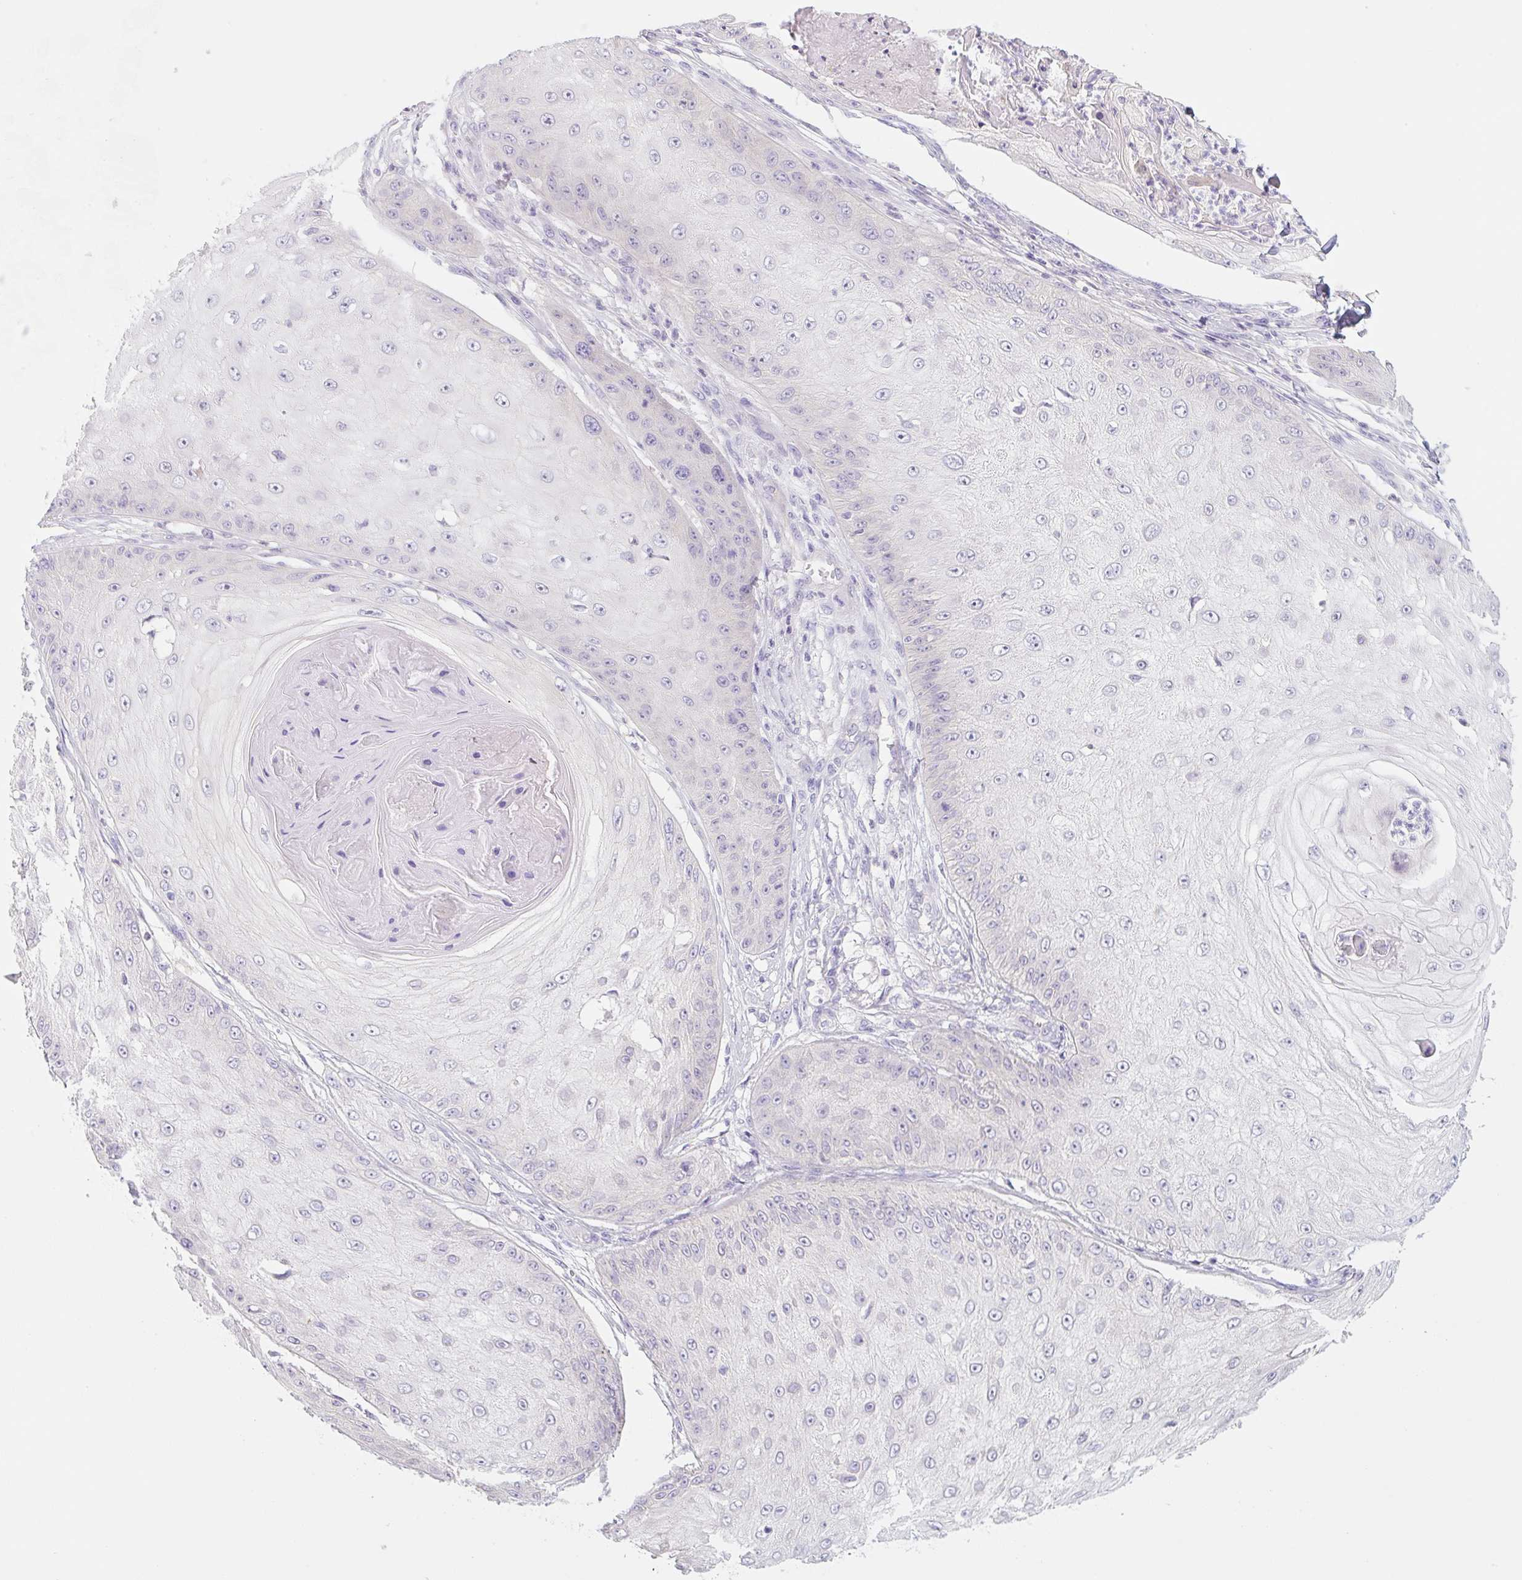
{"staining": {"intensity": "negative", "quantity": "none", "location": "none"}, "tissue": "skin cancer", "cell_type": "Tumor cells", "image_type": "cancer", "snomed": [{"axis": "morphology", "description": "Squamous cell carcinoma, NOS"}, {"axis": "topography", "description": "Skin"}], "caption": "This is an IHC histopathology image of human skin squamous cell carcinoma. There is no expression in tumor cells.", "gene": "LYVE1", "patient": {"sex": "male", "age": 70}}